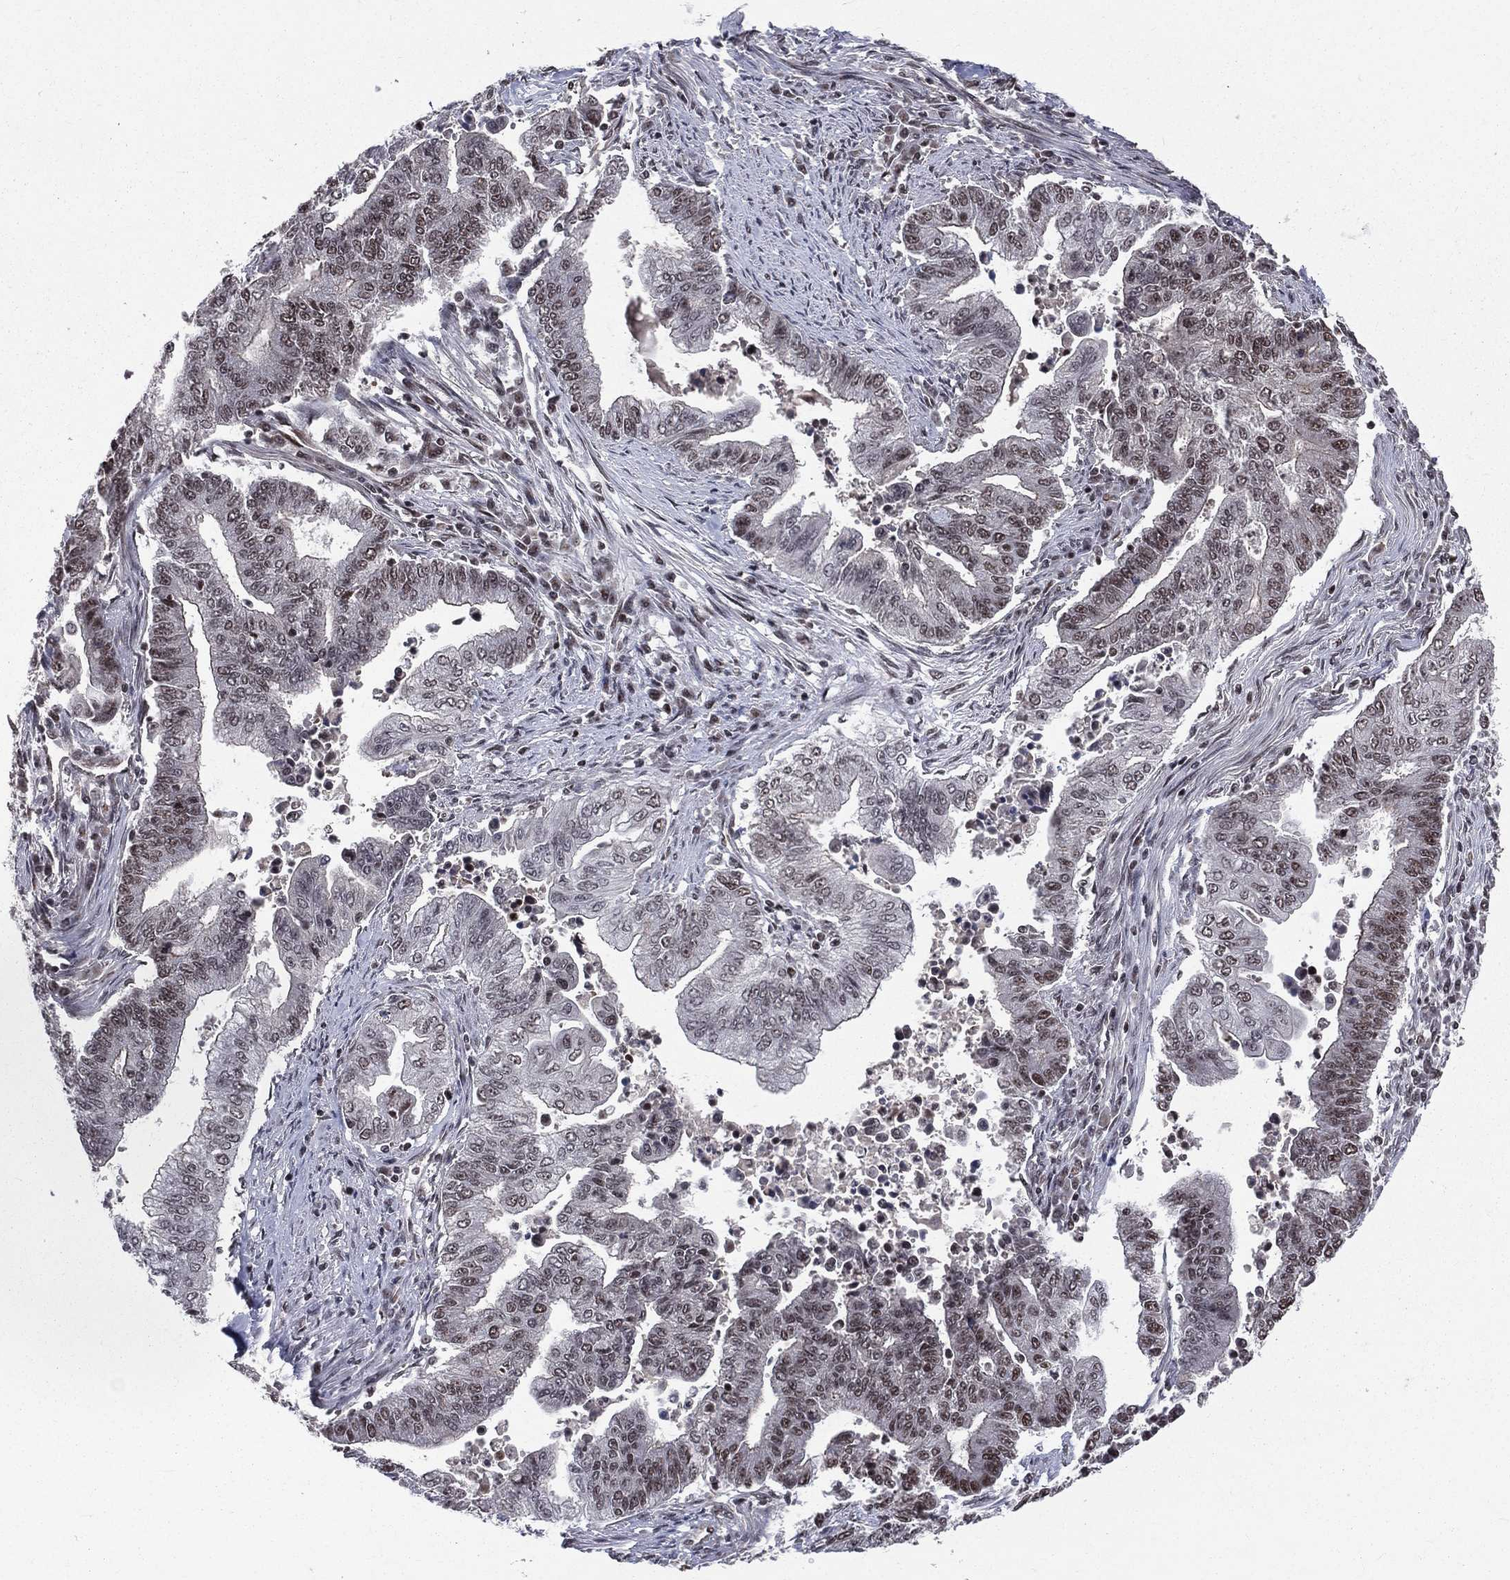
{"staining": {"intensity": "moderate", "quantity": "25%-75%", "location": "nuclear"}, "tissue": "endometrial cancer", "cell_type": "Tumor cells", "image_type": "cancer", "snomed": [{"axis": "morphology", "description": "Adenocarcinoma, NOS"}, {"axis": "topography", "description": "Uterus"}, {"axis": "topography", "description": "Endometrium"}], "caption": "Moderate nuclear expression for a protein is present in about 25%-75% of tumor cells of endometrial cancer (adenocarcinoma) using immunohistochemistry.", "gene": "SMC3", "patient": {"sex": "female", "age": 54}}